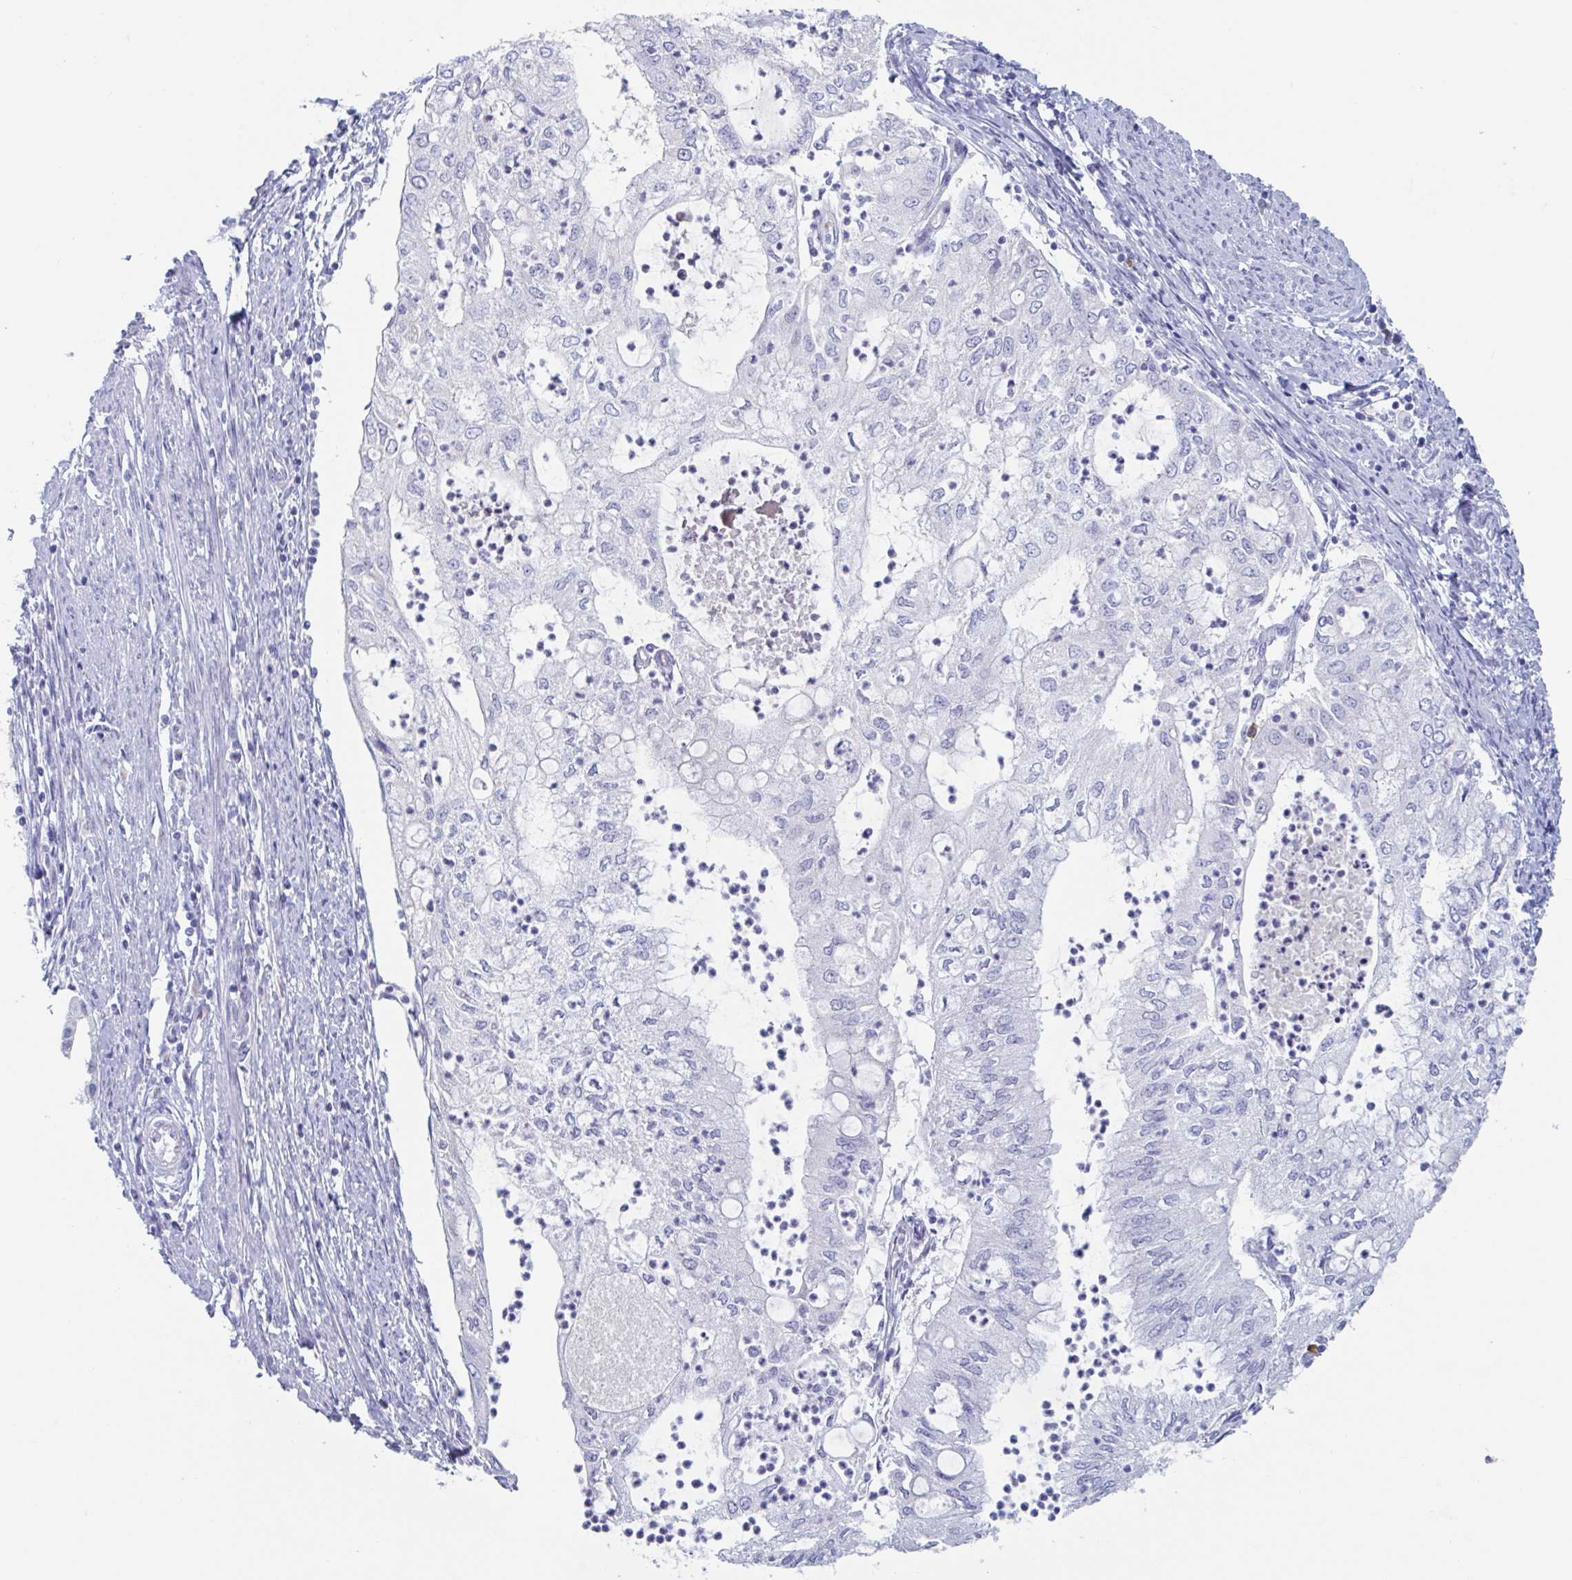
{"staining": {"intensity": "negative", "quantity": "none", "location": "none"}, "tissue": "endometrial cancer", "cell_type": "Tumor cells", "image_type": "cancer", "snomed": [{"axis": "morphology", "description": "Adenocarcinoma, NOS"}, {"axis": "topography", "description": "Endometrium"}], "caption": "High power microscopy photomicrograph of an immunohistochemistry (IHC) histopathology image of endometrial cancer, revealing no significant expression in tumor cells. (Immunohistochemistry, brightfield microscopy, high magnification).", "gene": "NT5C3B", "patient": {"sex": "female", "age": 75}}